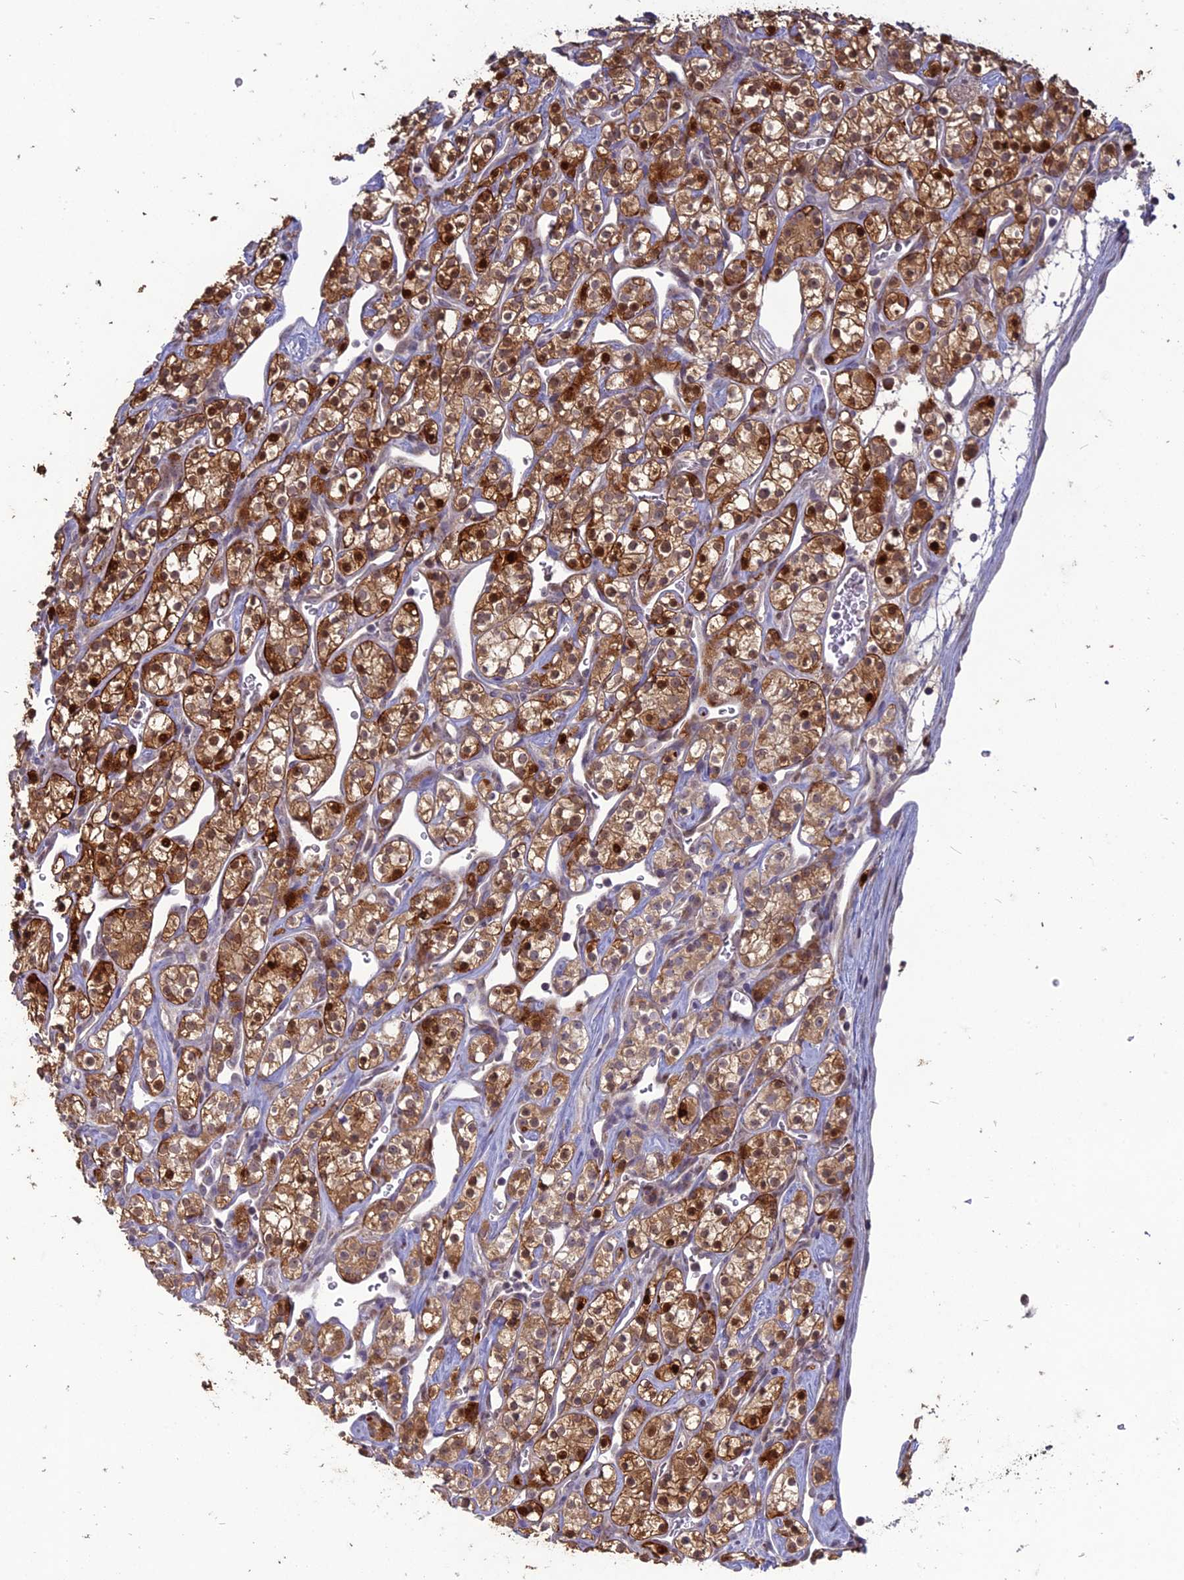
{"staining": {"intensity": "moderate", "quantity": ">75%", "location": "cytoplasmic/membranous,nuclear"}, "tissue": "renal cancer", "cell_type": "Tumor cells", "image_type": "cancer", "snomed": [{"axis": "morphology", "description": "Adenocarcinoma, NOS"}, {"axis": "topography", "description": "Kidney"}], "caption": "Human renal cancer stained for a protein (brown) reveals moderate cytoplasmic/membranous and nuclear positive positivity in approximately >75% of tumor cells.", "gene": "TMEM208", "patient": {"sex": "male", "age": 77}}